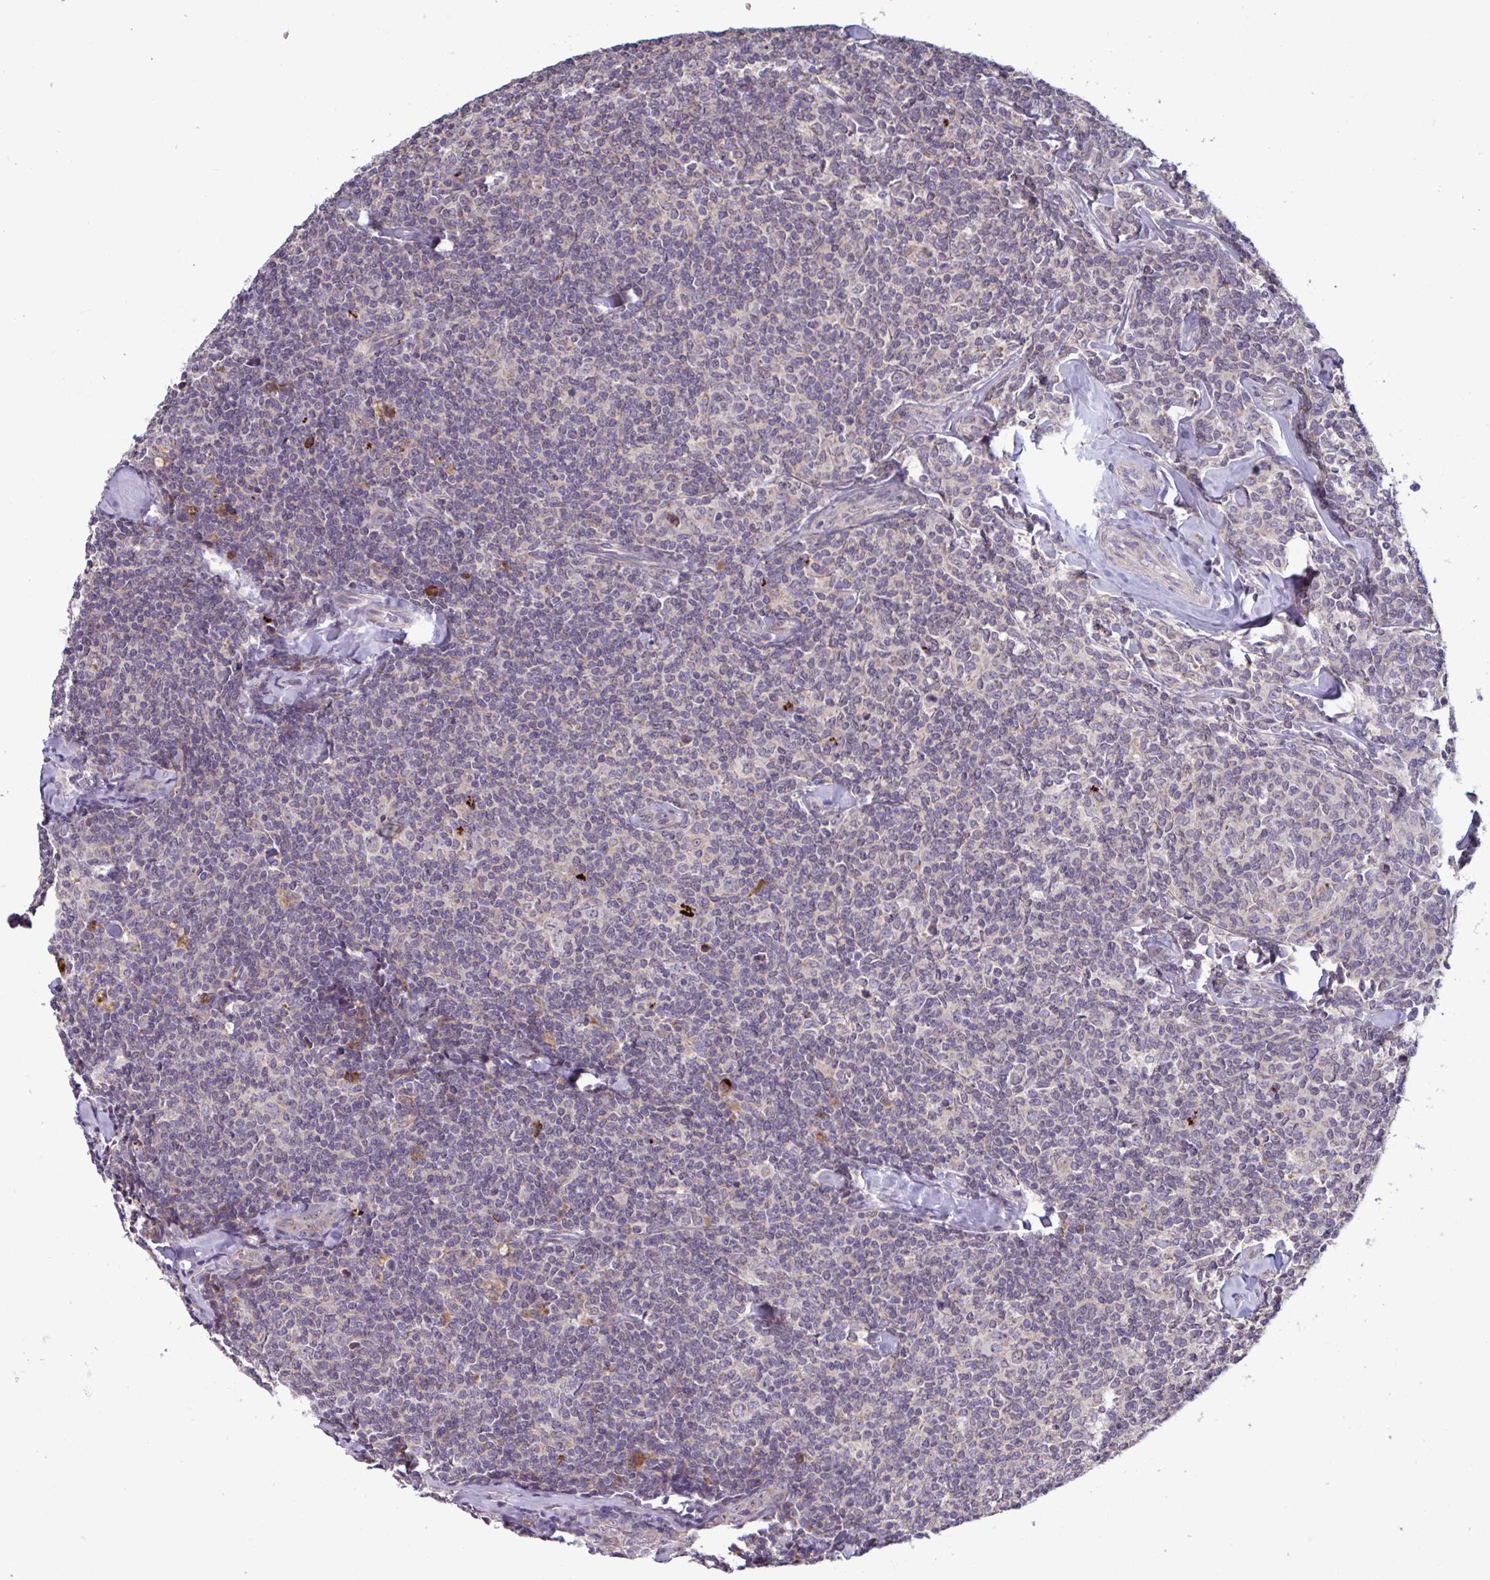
{"staining": {"intensity": "negative", "quantity": "none", "location": "none"}, "tissue": "lymphoma", "cell_type": "Tumor cells", "image_type": "cancer", "snomed": [{"axis": "morphology", "description": "Malignant lymphoma, non-Hodgkin's type, Low grade"}, {"axis": "topography", "description": "Lymph node"}], "caption": "A high-resolution histopathology image shows immunohistochemistry (IHC) staining of lymphoma, which exhibits no significant expression in tumor cells.", "gene": "CD1E", "patient": {"sex": "female", "age": 56}}